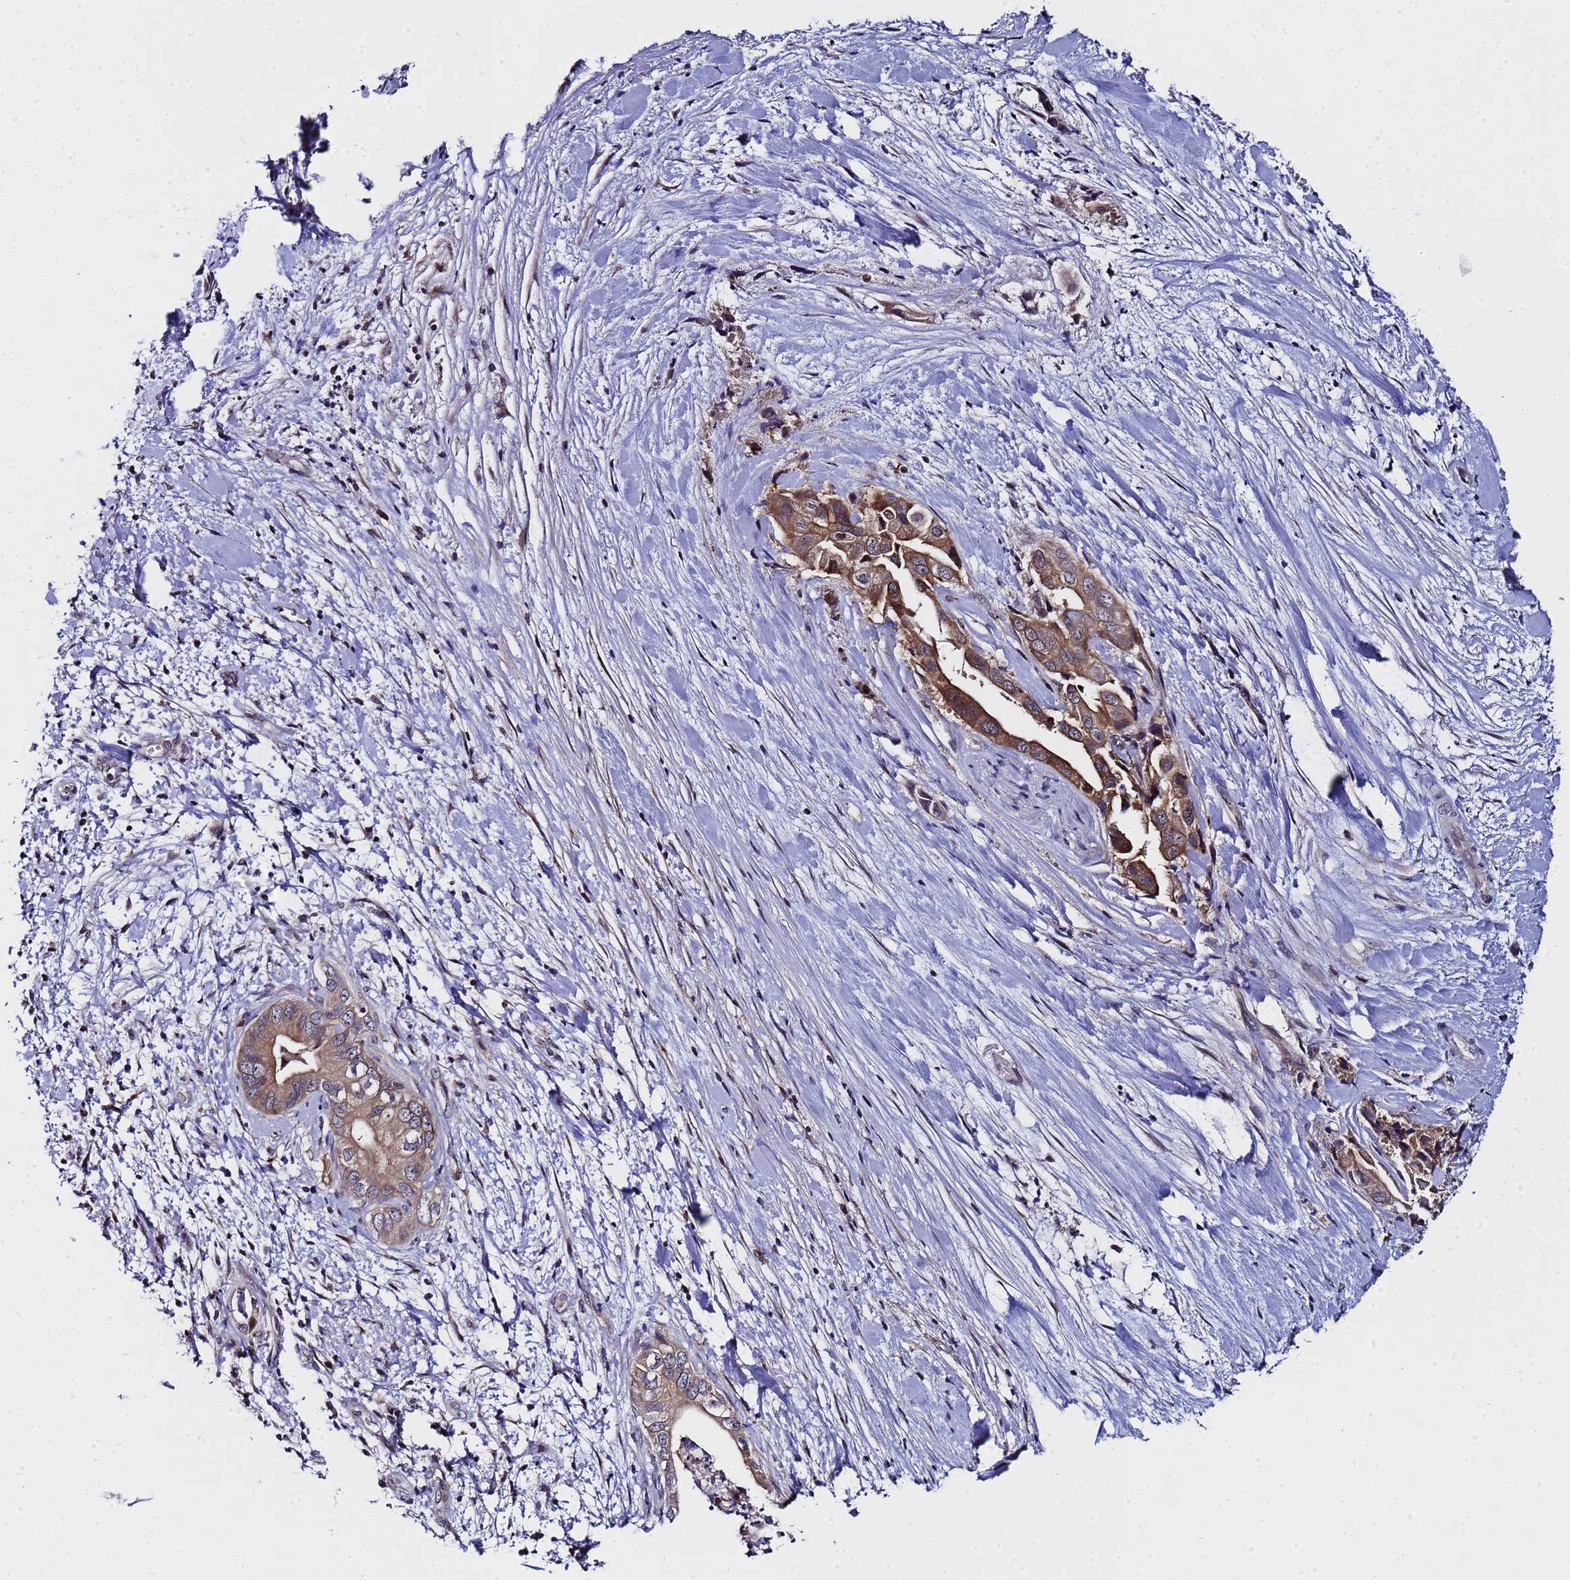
{"staining": {"intensity": "strong", "quantity": "25%-75%", "location": "cytoplasmic/membranous"}, "tissue": "pancreatic cancer", "cell_type": "Tumor cells", "image_type": "cancer", "snomed": [{"axis": "morphology", "description": "Adenocarcinoma, NOS"}, {"axis": "topography", "description": "Pancreas"}], "caption": "Immunohistochemistry (IHC) micrograph of neoplastic tissue: human pancreatic adenocarcinoma stained using IHC displays high levels of strong protein expression localized specifically in the cytoplasmic/membranous of tumor cells, appearing as a cytoplasmic/membranous brown color.", "gene": "ANAPC13", "patient": {"sex": "female", "age": 78}}